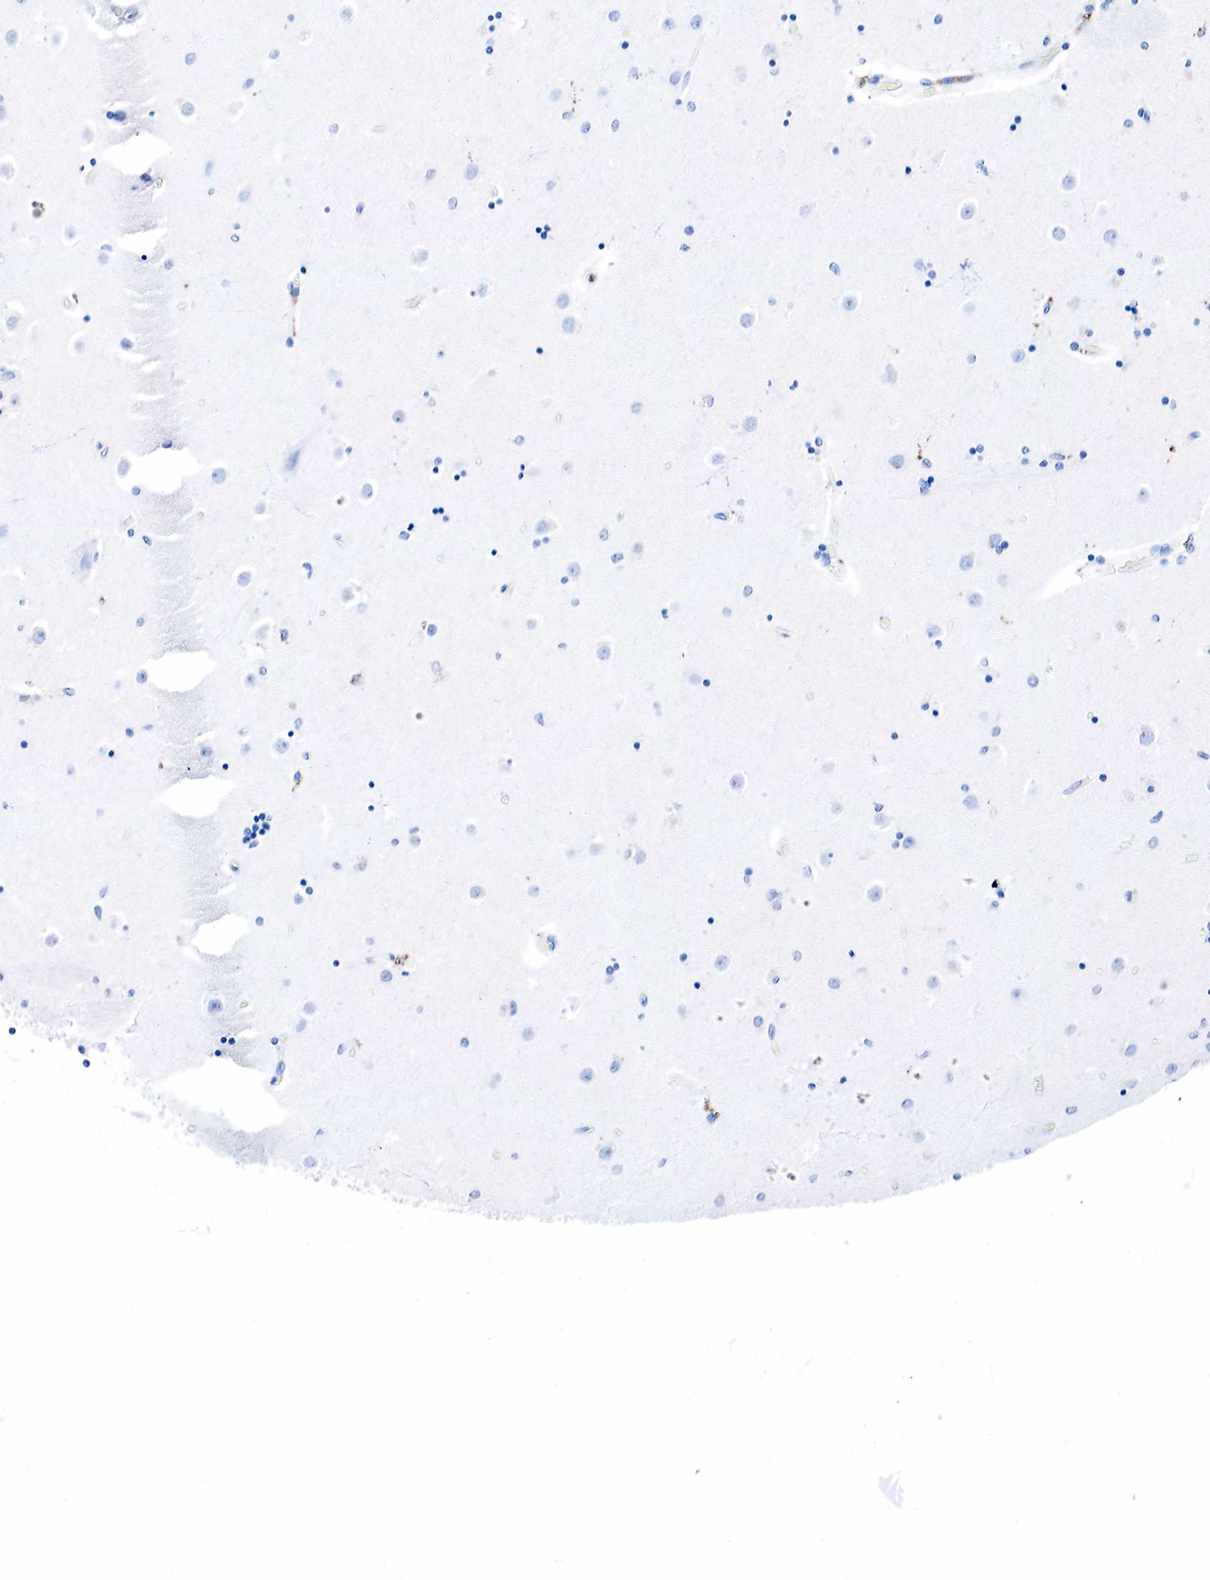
{"staining": {"intensity": "strong", "quantity": "<25%", "location": "cytoplasmic/membranous"}, "tissue": "caudate", "cell_type": "Glial cells", "image_type": "normal", "snomed": [{"axis": "morphology", "description": "Normal tissue, NOS"}, {"axis": "topography", "description": "Lateral ventricle wall"}], "caption": "A micrograph of caudate stained for a protein demonstrates strong cytoplasmic/membranous brown staining in glial cells. (Brightfield microscopy of DAB IHC at high magnification).", "gene": "CD68", "patient": {"sex": "female", "age": 54}}